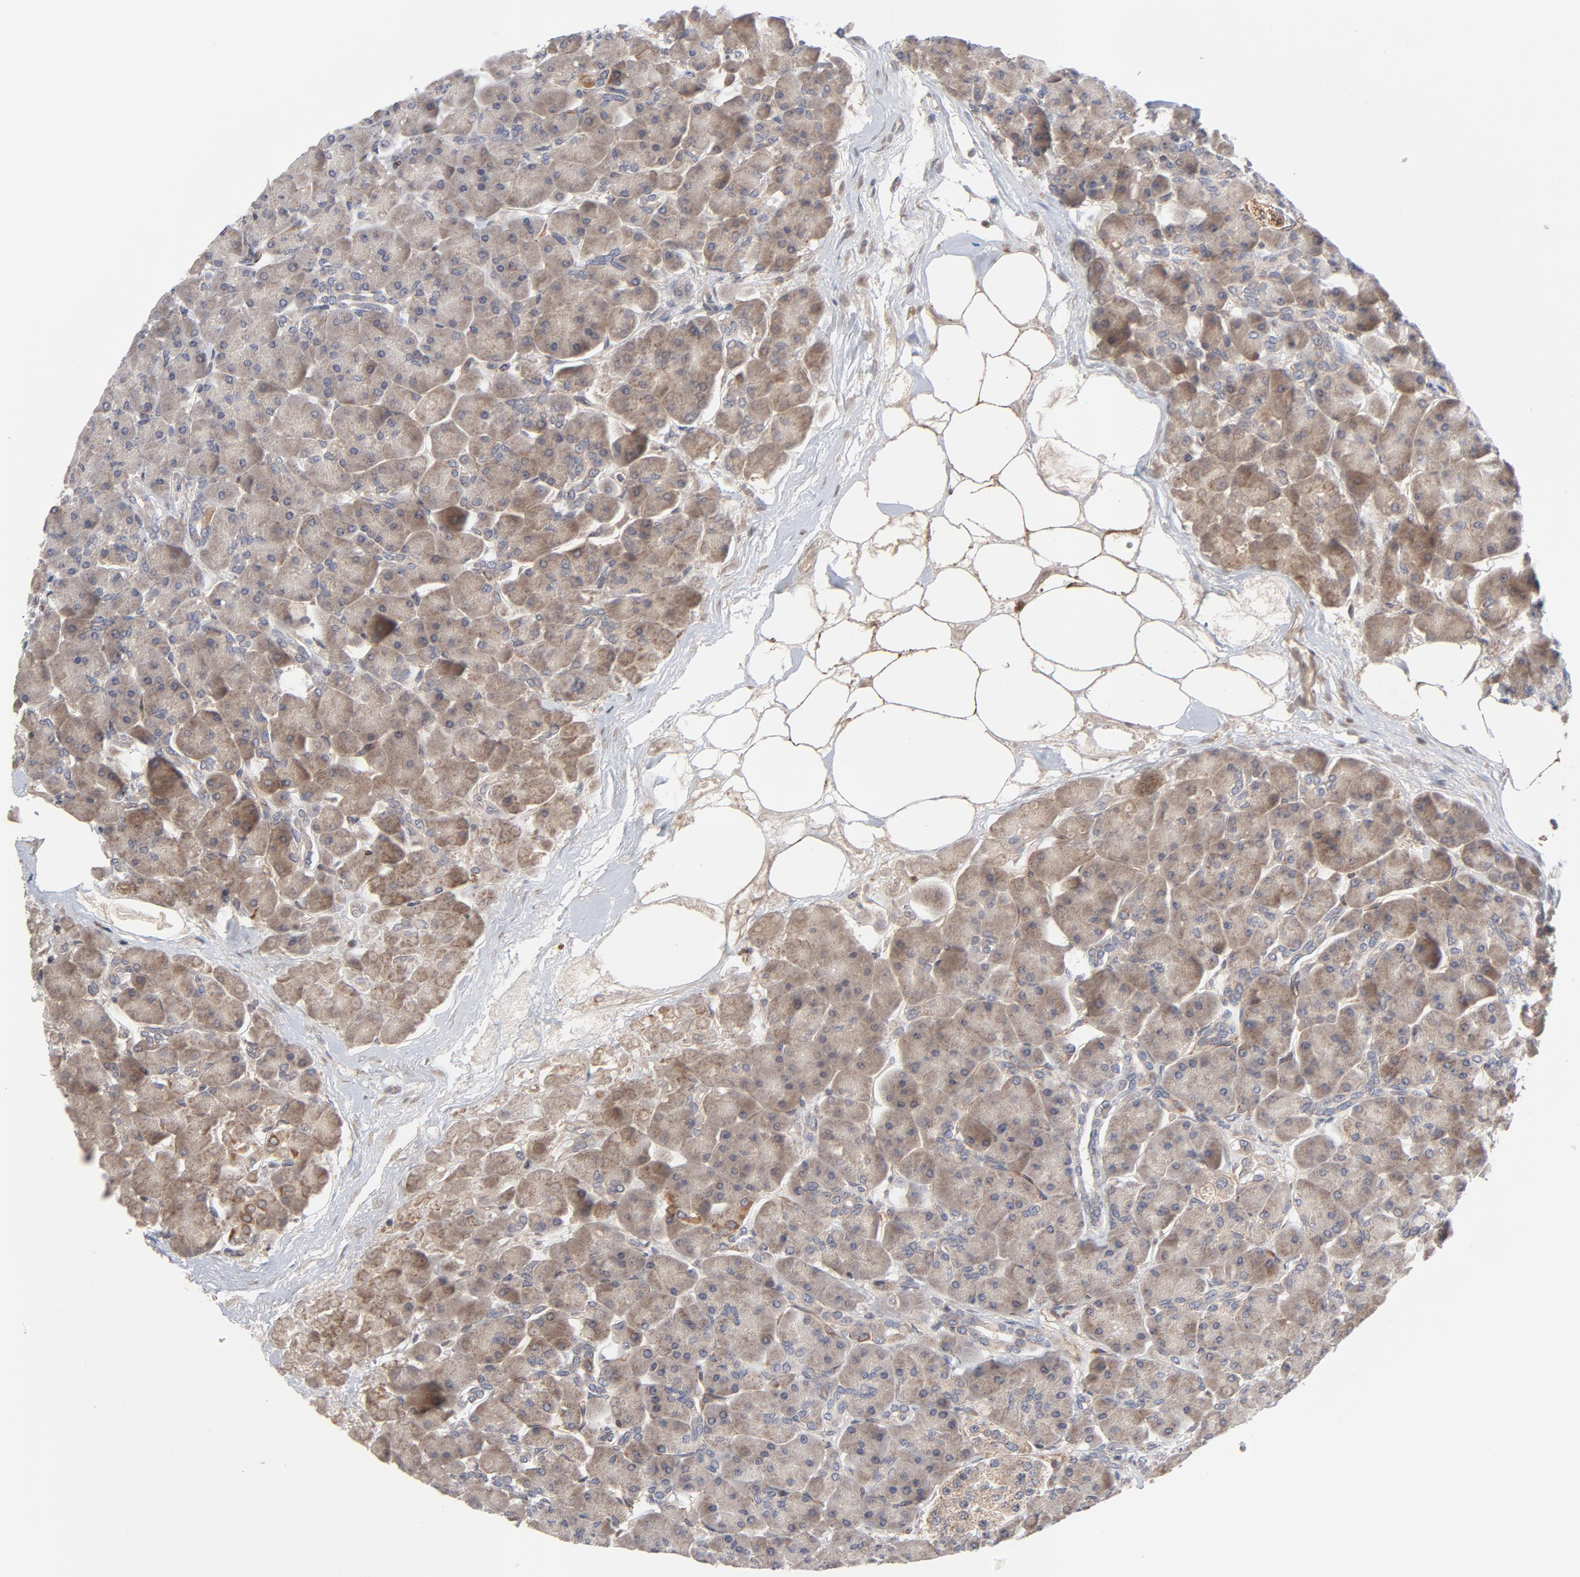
{"staining": {"intensity": "moderate", "quantity": ">75%", "location": "cytoplasmic/membranous"}, "tissue": "pancreas", "cell_type": "Exocrine glandular cells", "image_type": "normal", "snomed": [{"axis": "morphology", "description": "Normal tissue, NOS"}, {"axis": "topography", "description": "Pancreas"}], "caption": "This histopathology image displays immunohistochemistry staining of unremarkable human pancreas, with medium moderate cytoplasmic/membranous positivity in about >75% of exocrine glandular cells.", "gene": "DNAAF2", "patient": {"sex": "male", "age": 66}}